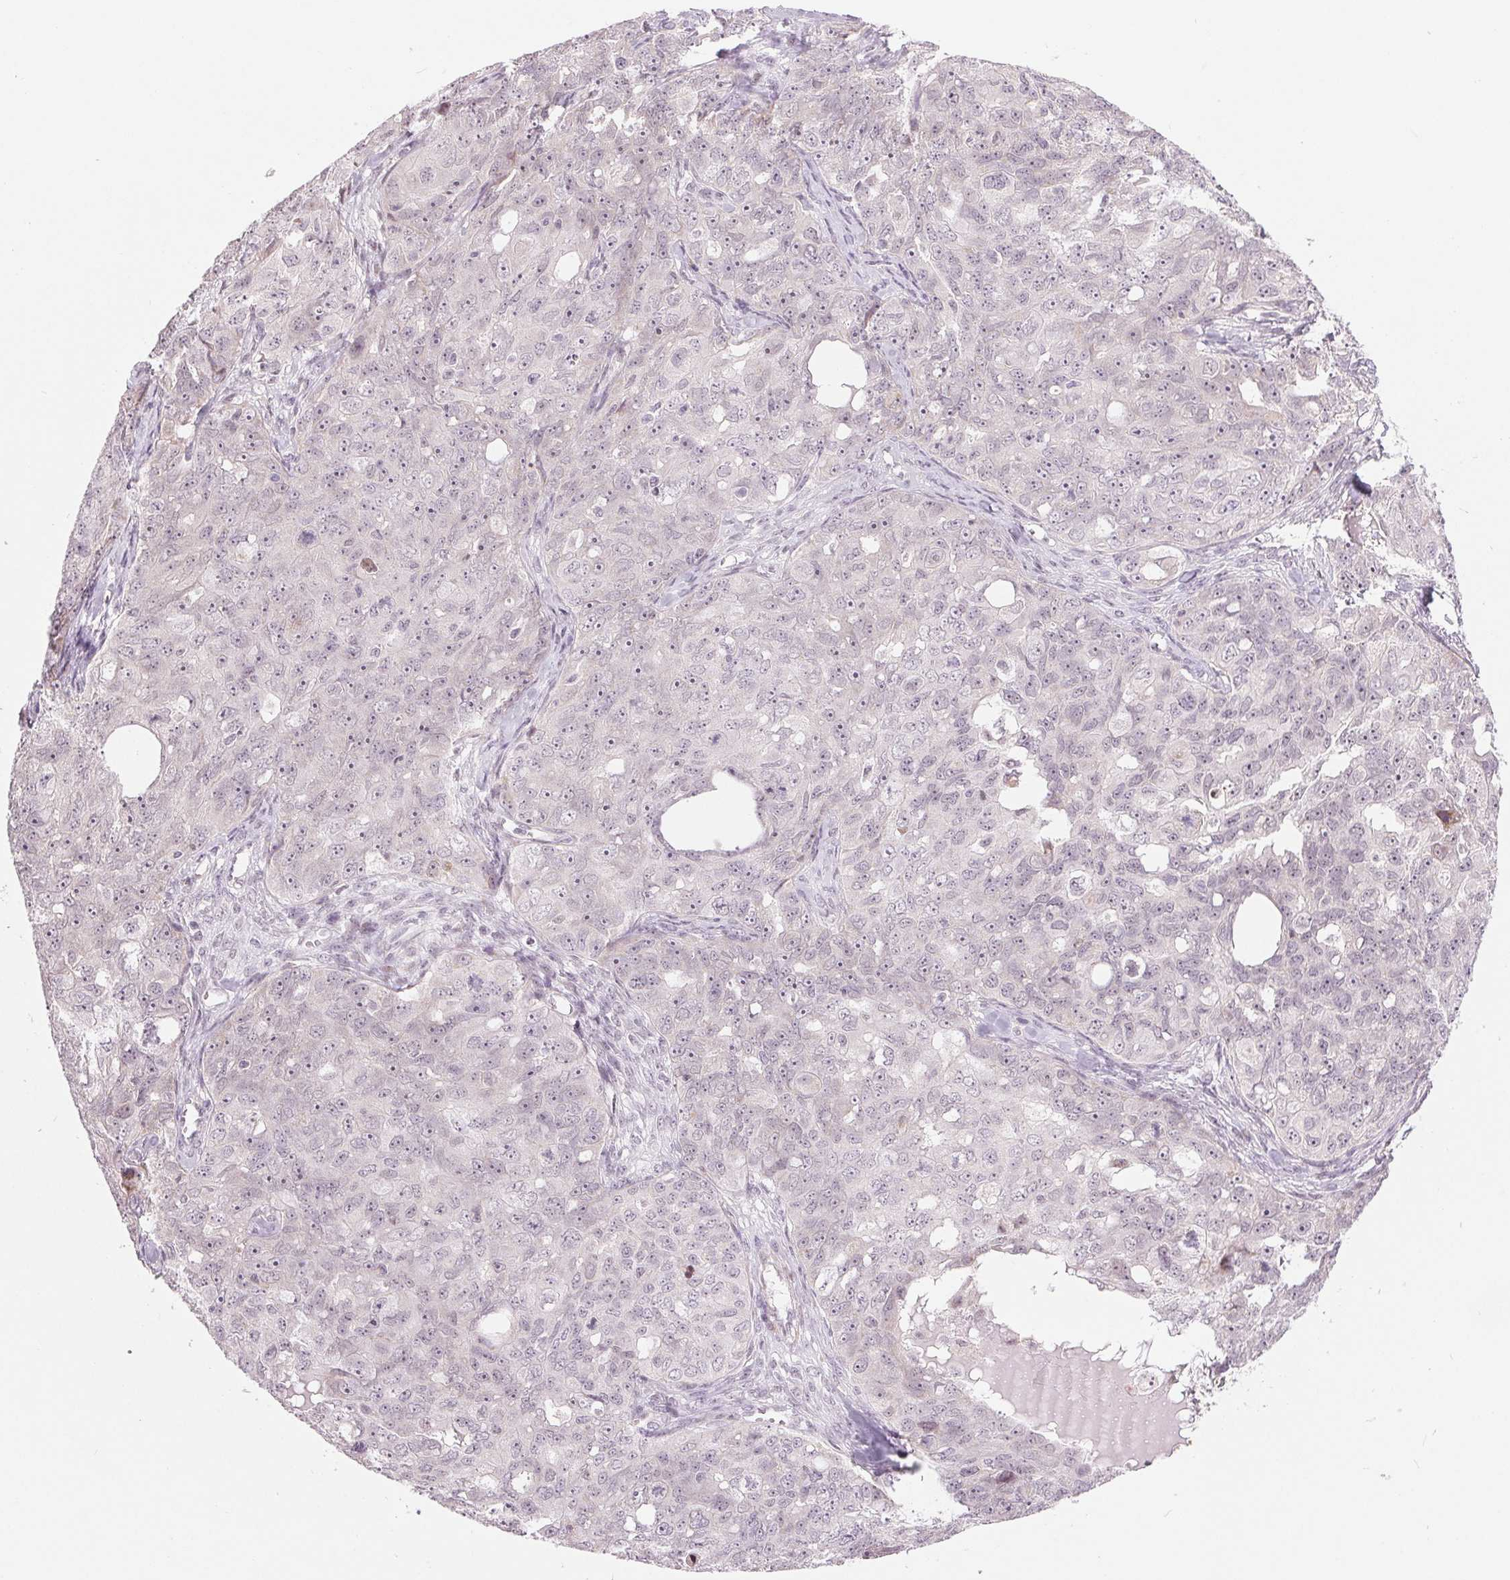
{"staining": {"intensity": "negative", "quantity": "none", "location": "none"}, "tissue": "ovarian cancer", "cell_type": "Tumor cells", "image_type": "cancer", "snomed": [{"axis": "morphology", "description": "Carcinoma, endometroid"}, {"axis": "topography", "description": "Ovary"}], "caption": "Immunohistochemistry photomicrograph of neoplastic tissue: human ovarian cancer stained with DAB demonstrates no significant protein expression in tumor cells. The staining was performed using DAB (3,3'-diaminobenzidine) to visualize the protein expression in brown, while the nuclei were stained in blue with hematoxylin (Magnification: 20x).", "gene": "ARHGAP32", "patient": {"sex": "female", "age": 70}}